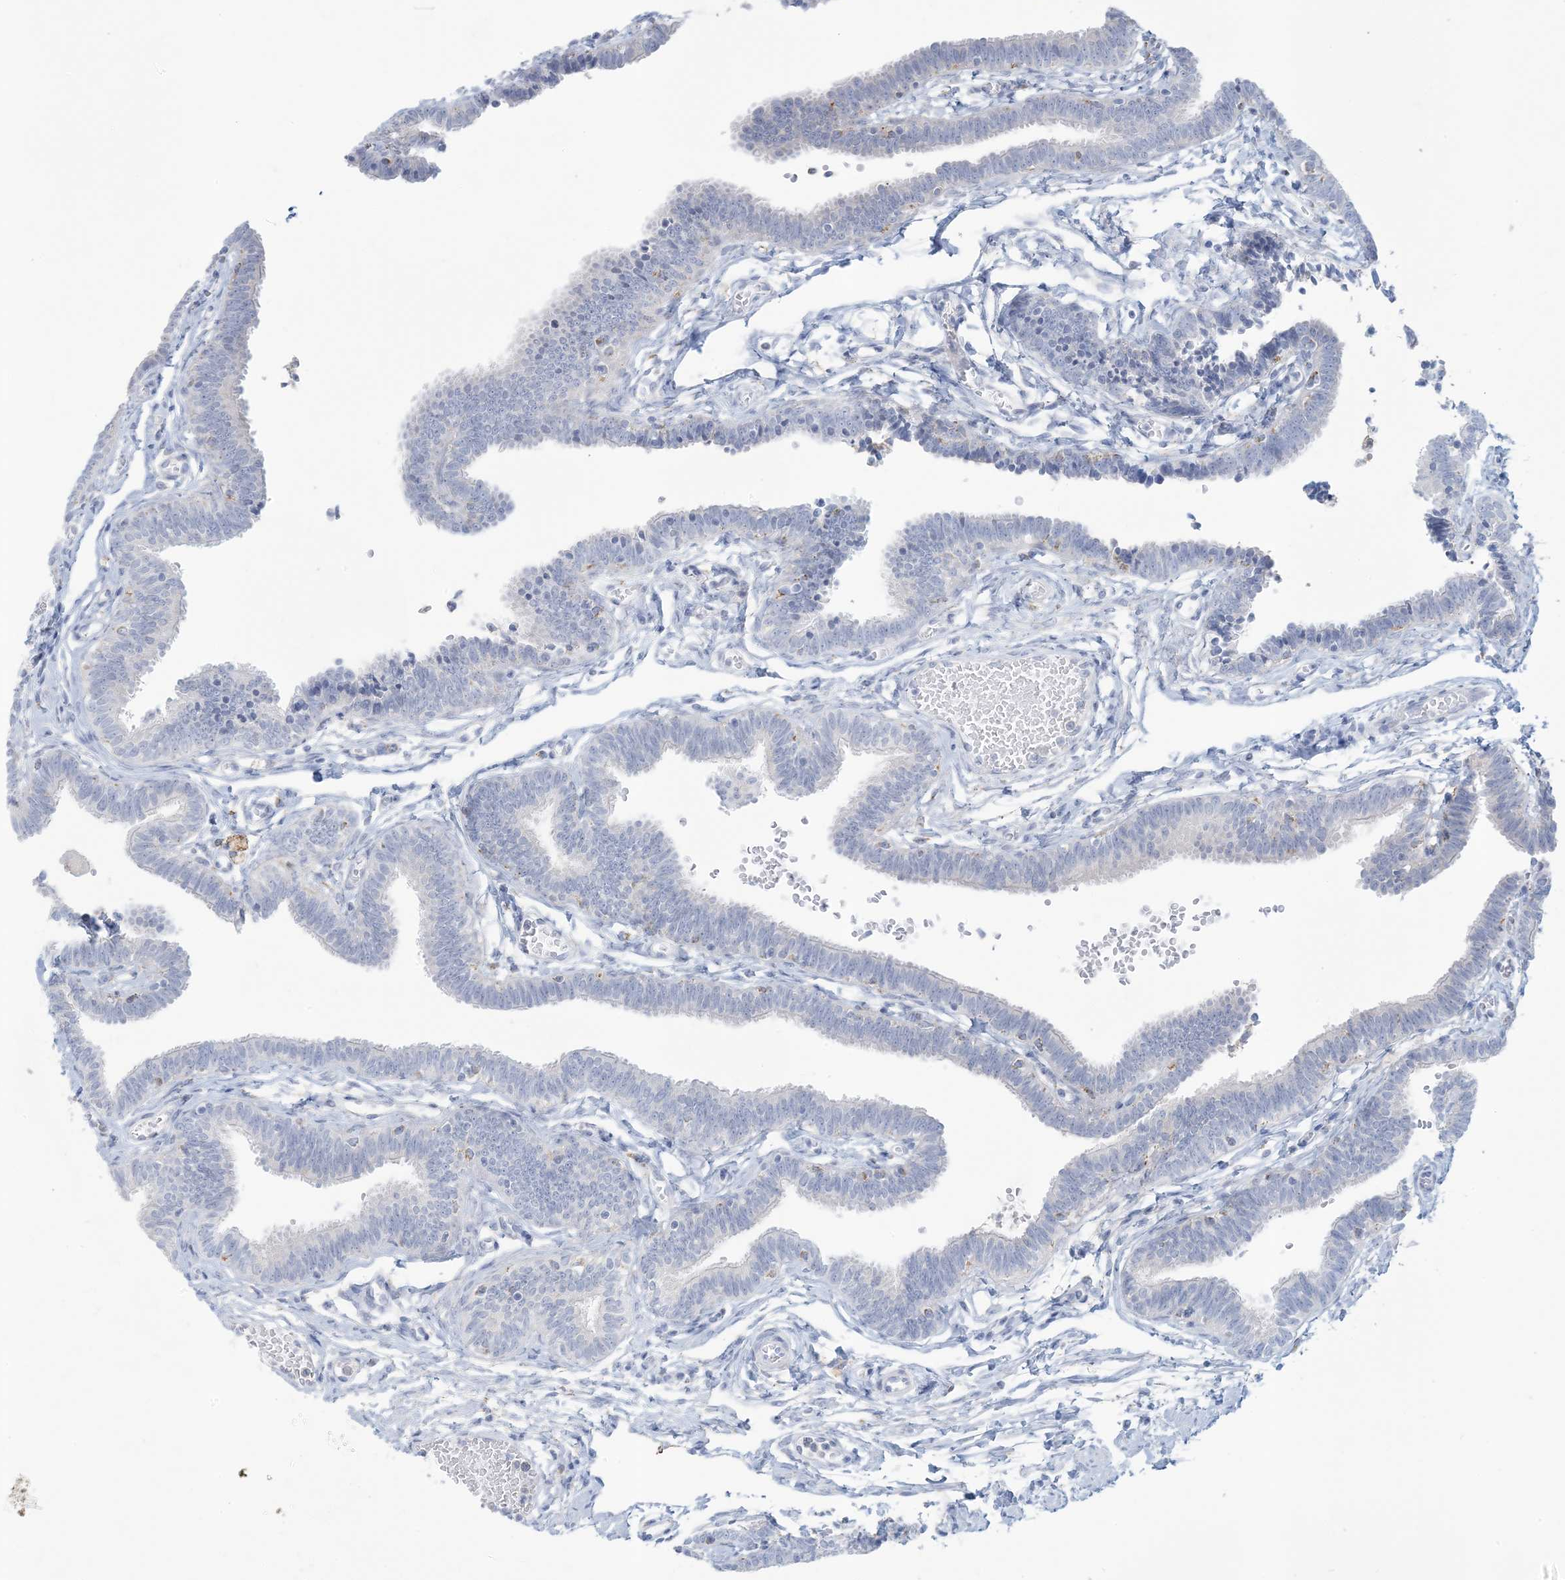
{"staining": {"intensity": "negative", "quantity": "none", "location": "none"}, "tissue": "fallopian tube", "cell_type": "Glandular cells", "image_type": "normal", "snomed": [{"axis": "morphology", "description": "Normal tissue, NOS"}, {"axis": "topography", "description": "Fallopian tube"}, {"axis": "topography", "description": "Ovary"}], "caption": "DAB immunohistochemical staining of benign fallopian tube exhibits no significant staining in glandular cells.", "gene": "ZDHHC4", "patient": {"sex": "female", "age": 23}}